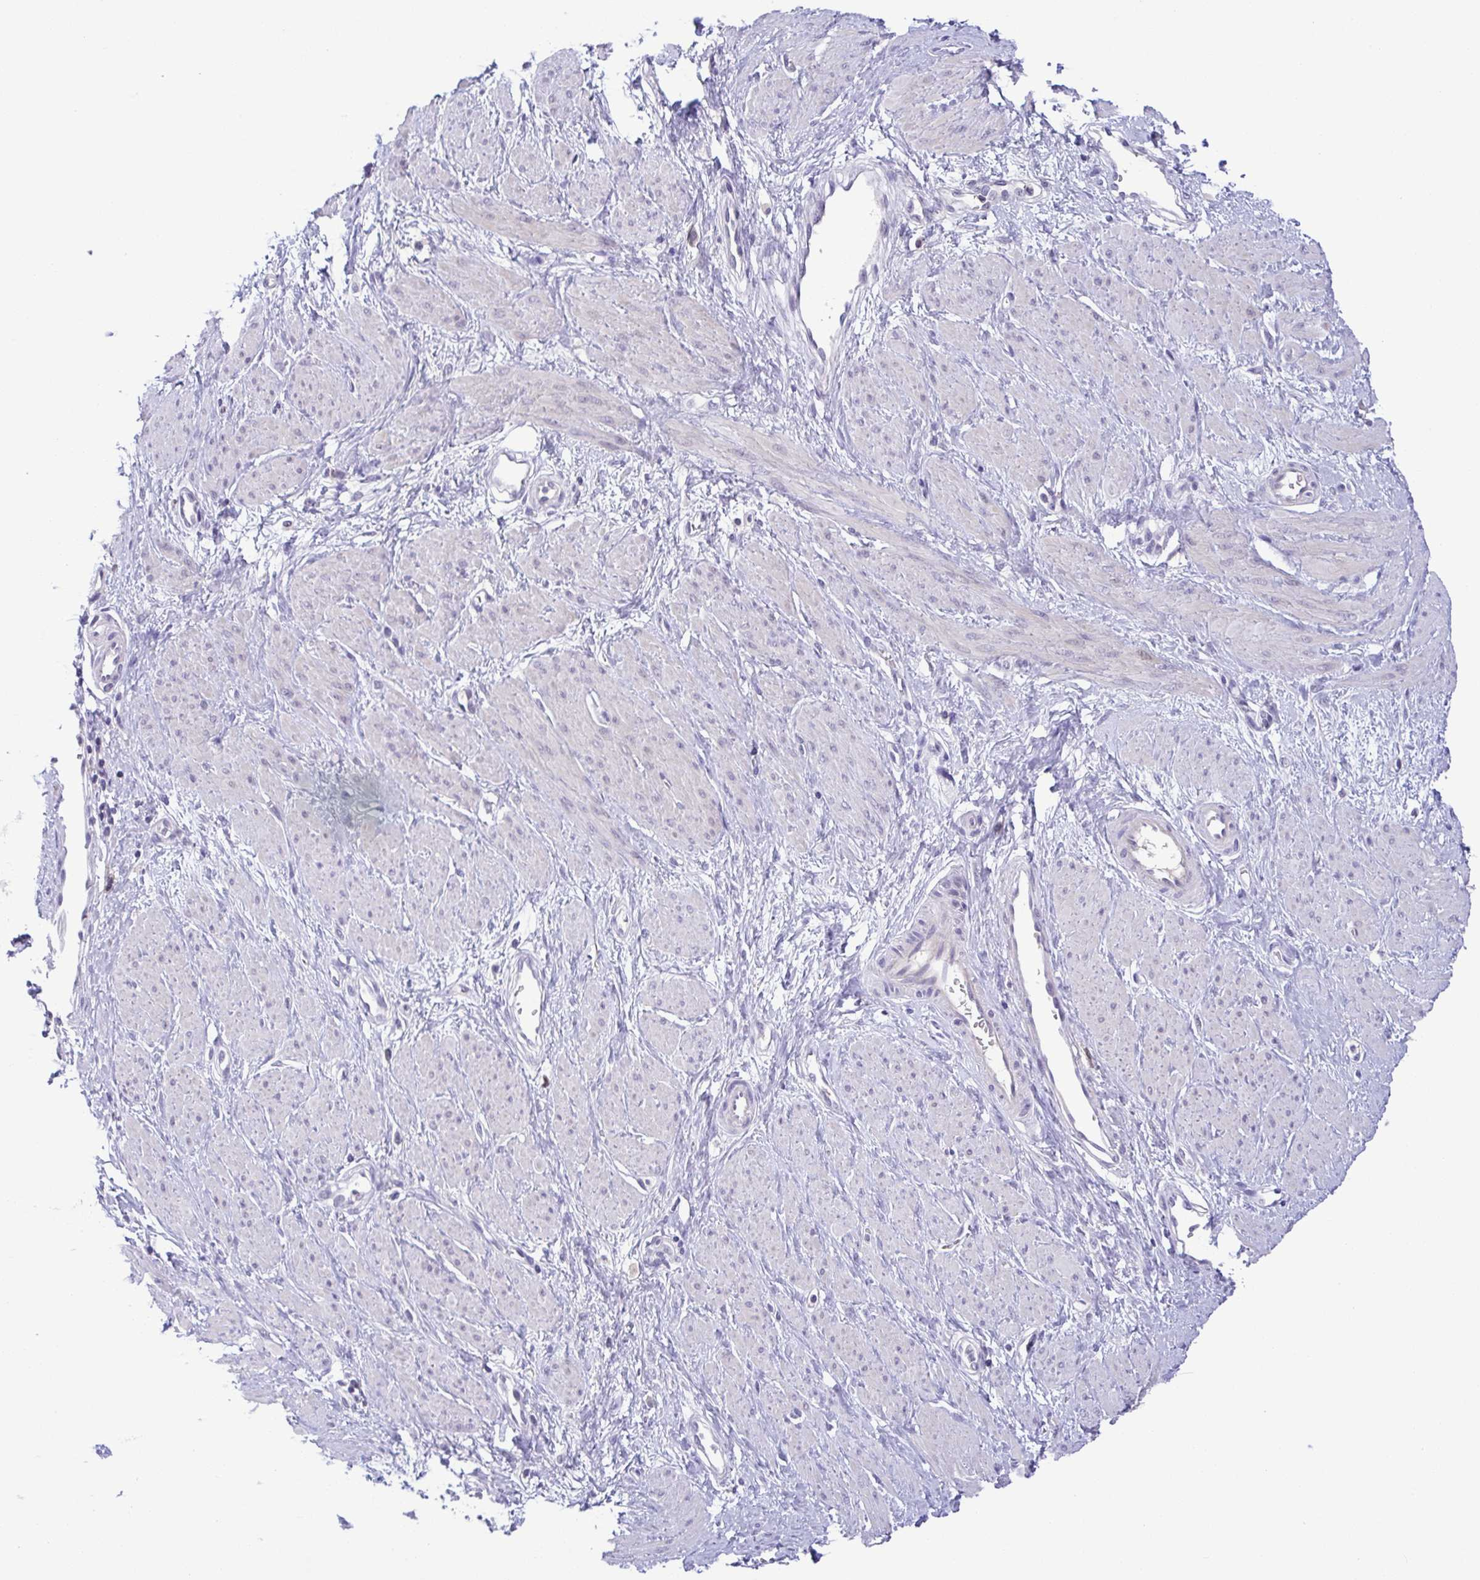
{"staining": {"intensity": "negative", "quantity": "none", "location": "none"}, "tissue": "smooth muscle", "cell_type": "Smooth muscle cells", "image_type": "normal", "snomed": [{"axis": "morphology", "description": "Normal tissue, NOS"}, {"axis": "topography", "description": "Smooth muscle"}, {"axis": "topography", "description": "Uterus"}], "caption": "Protein analysis of normal smooth muscle exhibits no significant staining in smooth muscle cells. (DAB IHC, high magnification).", "gene": "TIPIN", "patient": {"sex": "female", "age": 39}}